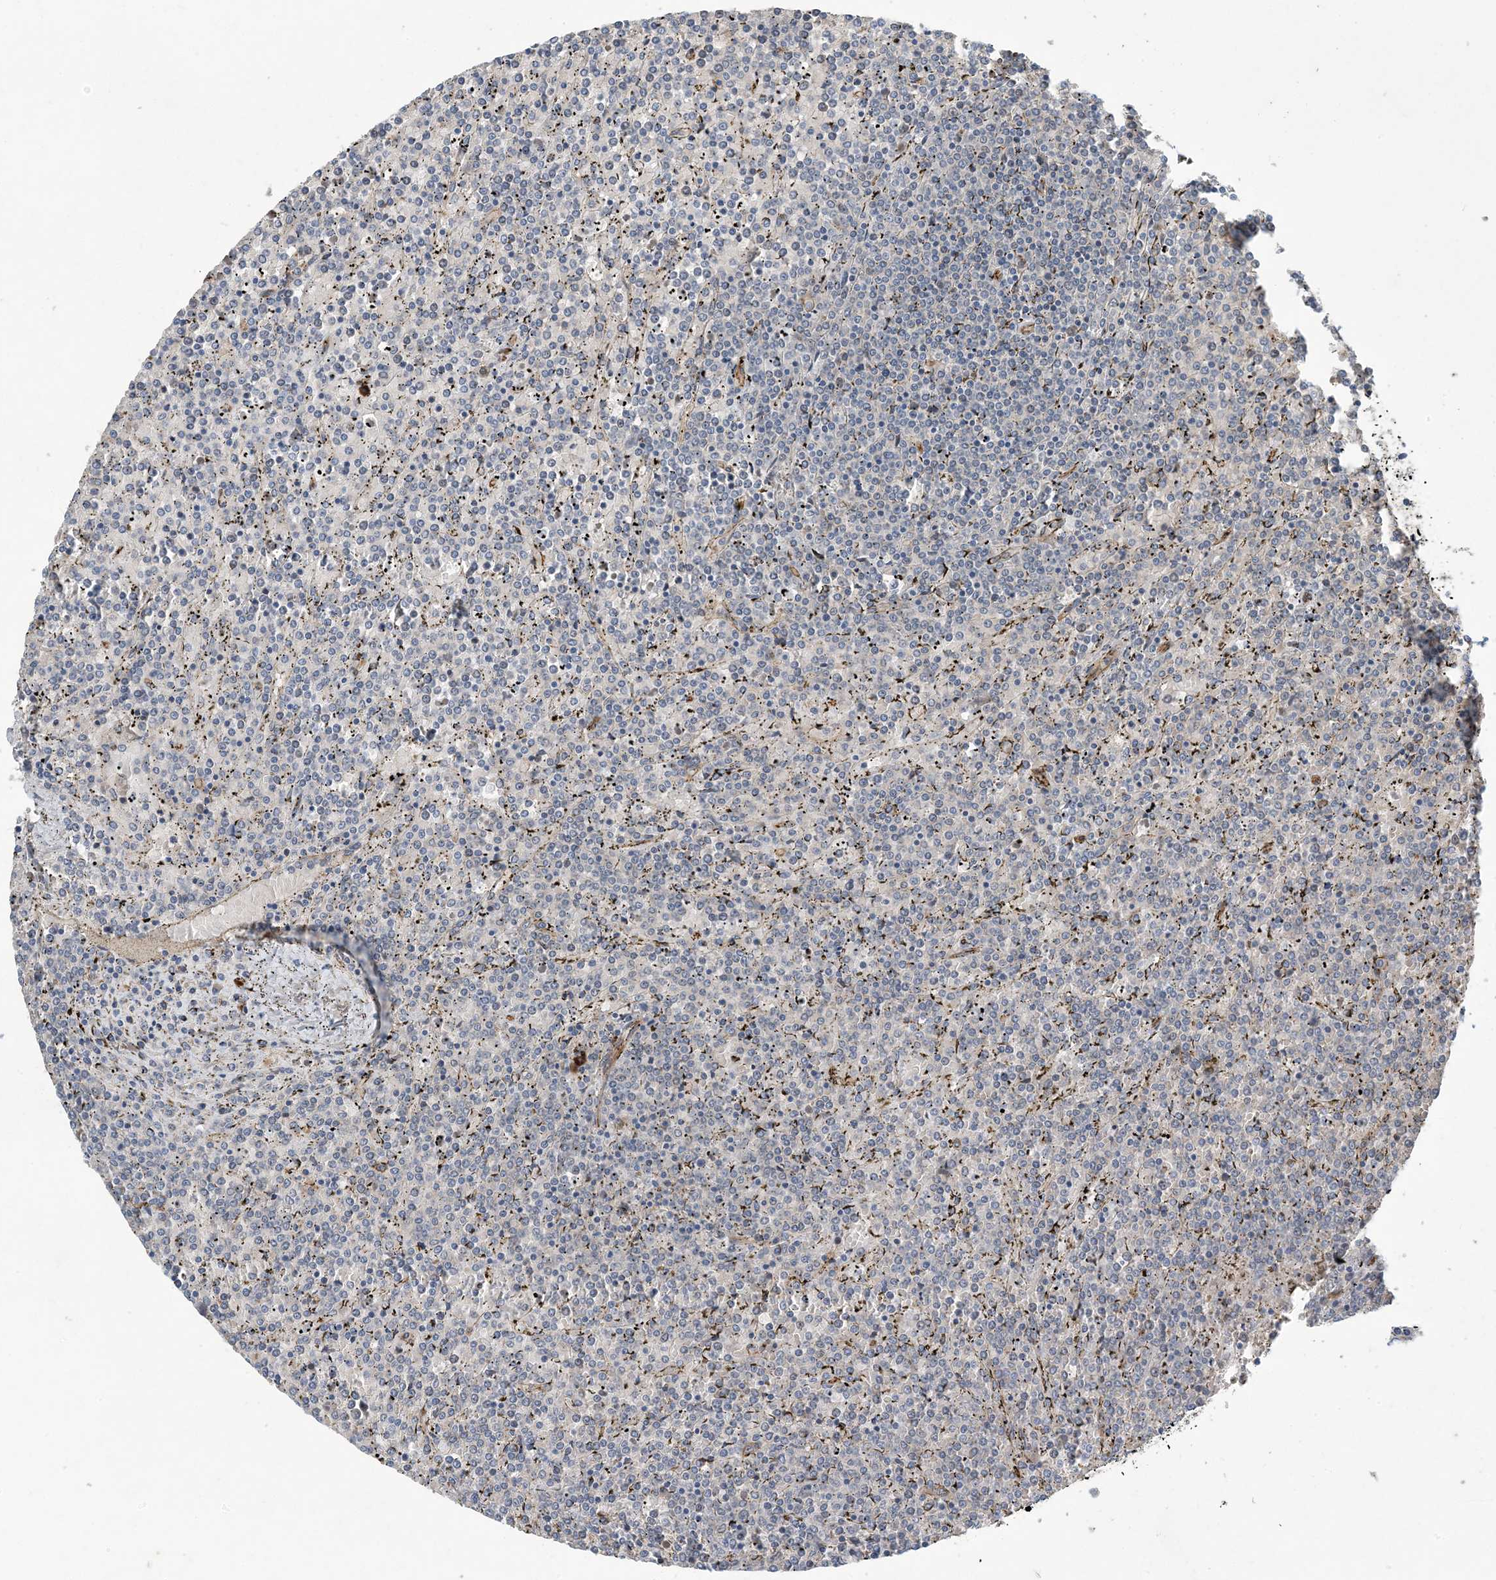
{"staining": {"intensity": "negative", "quantity": "none", "location": "none"}, "tissue": "lymphoma", "cell_type": "Tumor cells", "image_type": "cancer", "snomed": [{"axis": "morphology", "description": "Malignant lymphoma, non-Hodgkin's type, Low grade"}, {"axis": "topography", "description": "Spleen"}], "caption": "Human lymphoma stained for a protein using IHC exhibits no expression in tumor cells.", "gene": "AOC1", "patient": {"sex": "female", "age": 19}}